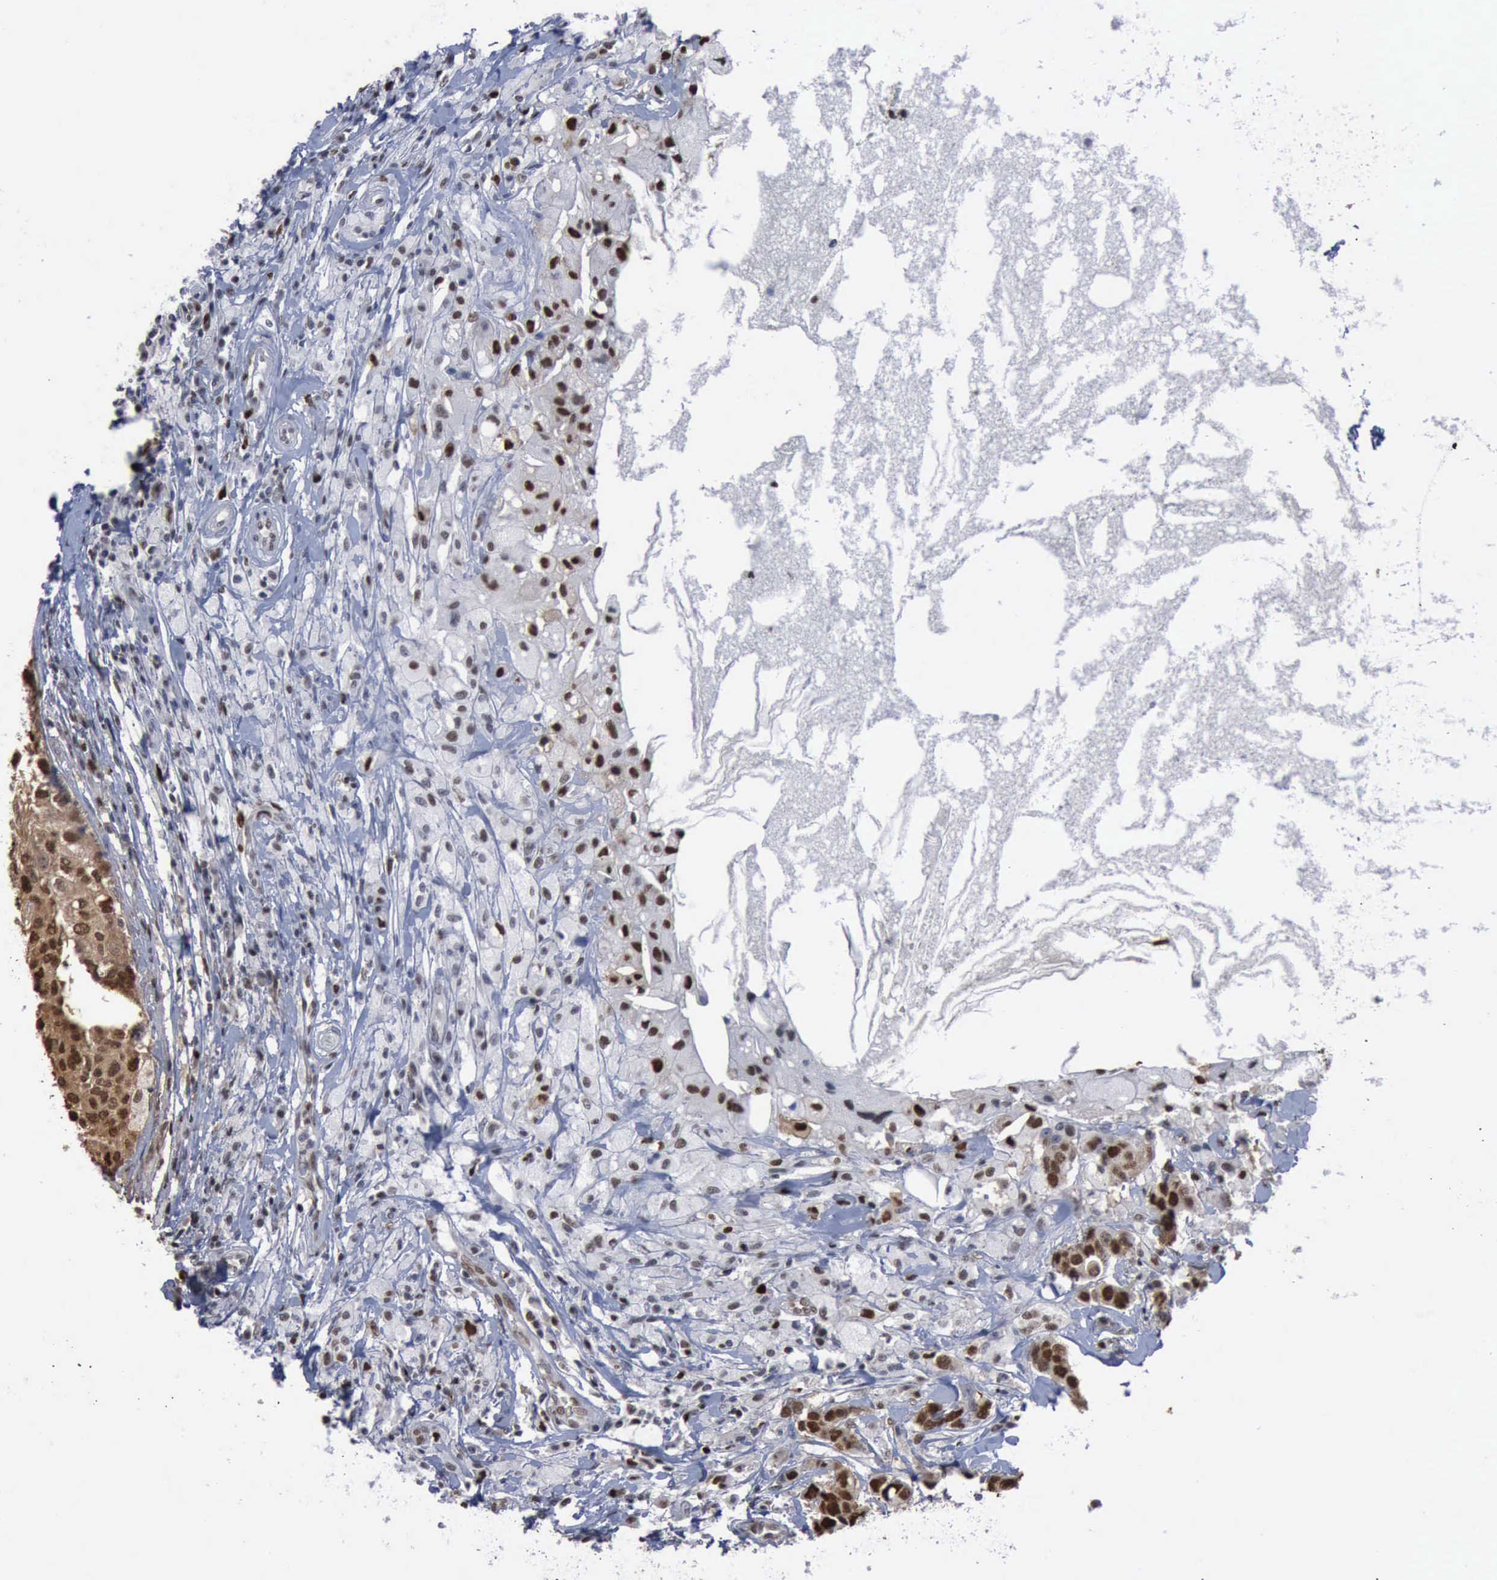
{"staining": {"intensity": "strong", "quantity": ">75%", "location": "nuclear"}, "tissue": "breast cancer", "cell_type": "Tumor cells", "image_type": "cancer", "snomed": [{"axis": "morphology", "description": "Duct carcinoma"}, {"axis": "topography", "description": "Breast"}], "caption": "Immunohistochemistry (IHC) (DAB (3,3'-diaminobenzidine)) staining of human breast intraductal carcinoma shows strong nuclear protein positivity in about >75% of tumor cells.", "gene": "PCNA", "patient": {"sex": "female", "age": 27}}